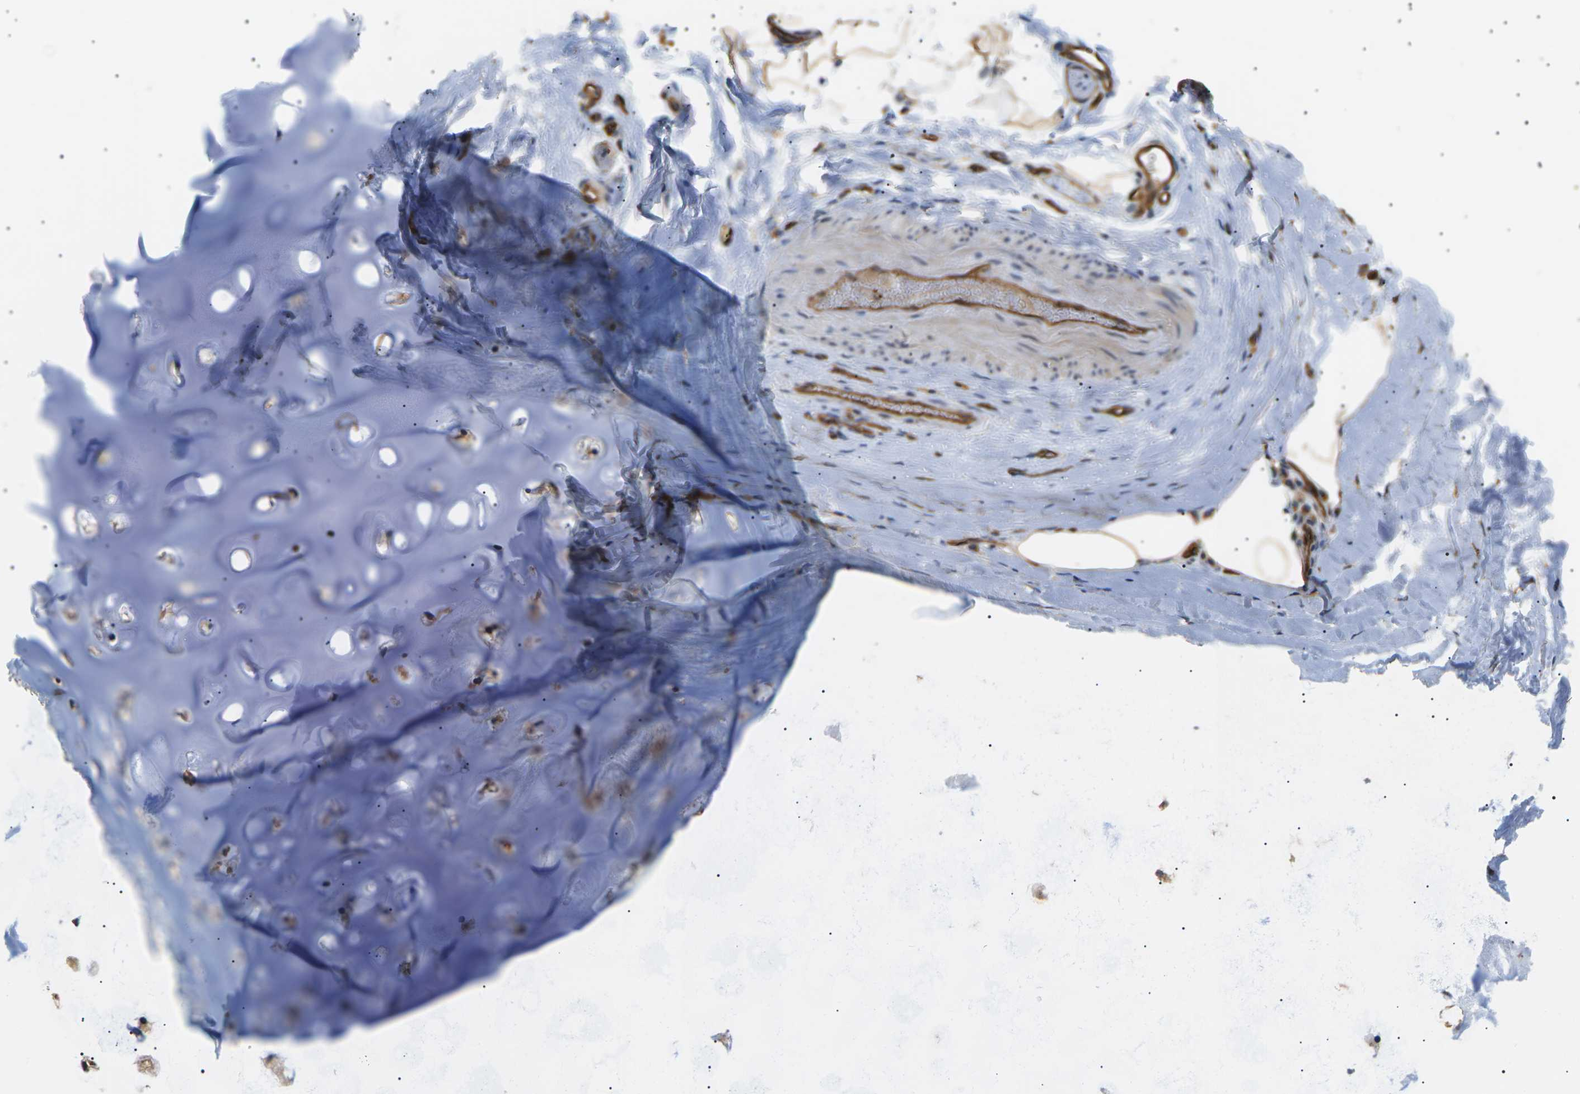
{"staining": {"intensity": "moderate", "quantity": ">75%", "location": "cytoplasmic/membranous"}, "tissue": "adipose tissue", "cell_type": "Adipocytes", "image_type": "normal", "snomed": [{"axis": "morphology", "description": "Normal tissue, NOS"}, {"axis": "topography", "description": "Cartilage tissue"}, {"axis": "topography", "description": "Bronchus"}], "caption": "A brown stain labels moderate cytoplasmic/membranous expression of a protein in adipocytes of unremarkable human adipose tissue. (DAB IHC with brightfield microscopy, high magnification).", "gene": "TMTC4", "patient": {"sex": "female", "age": 53}}